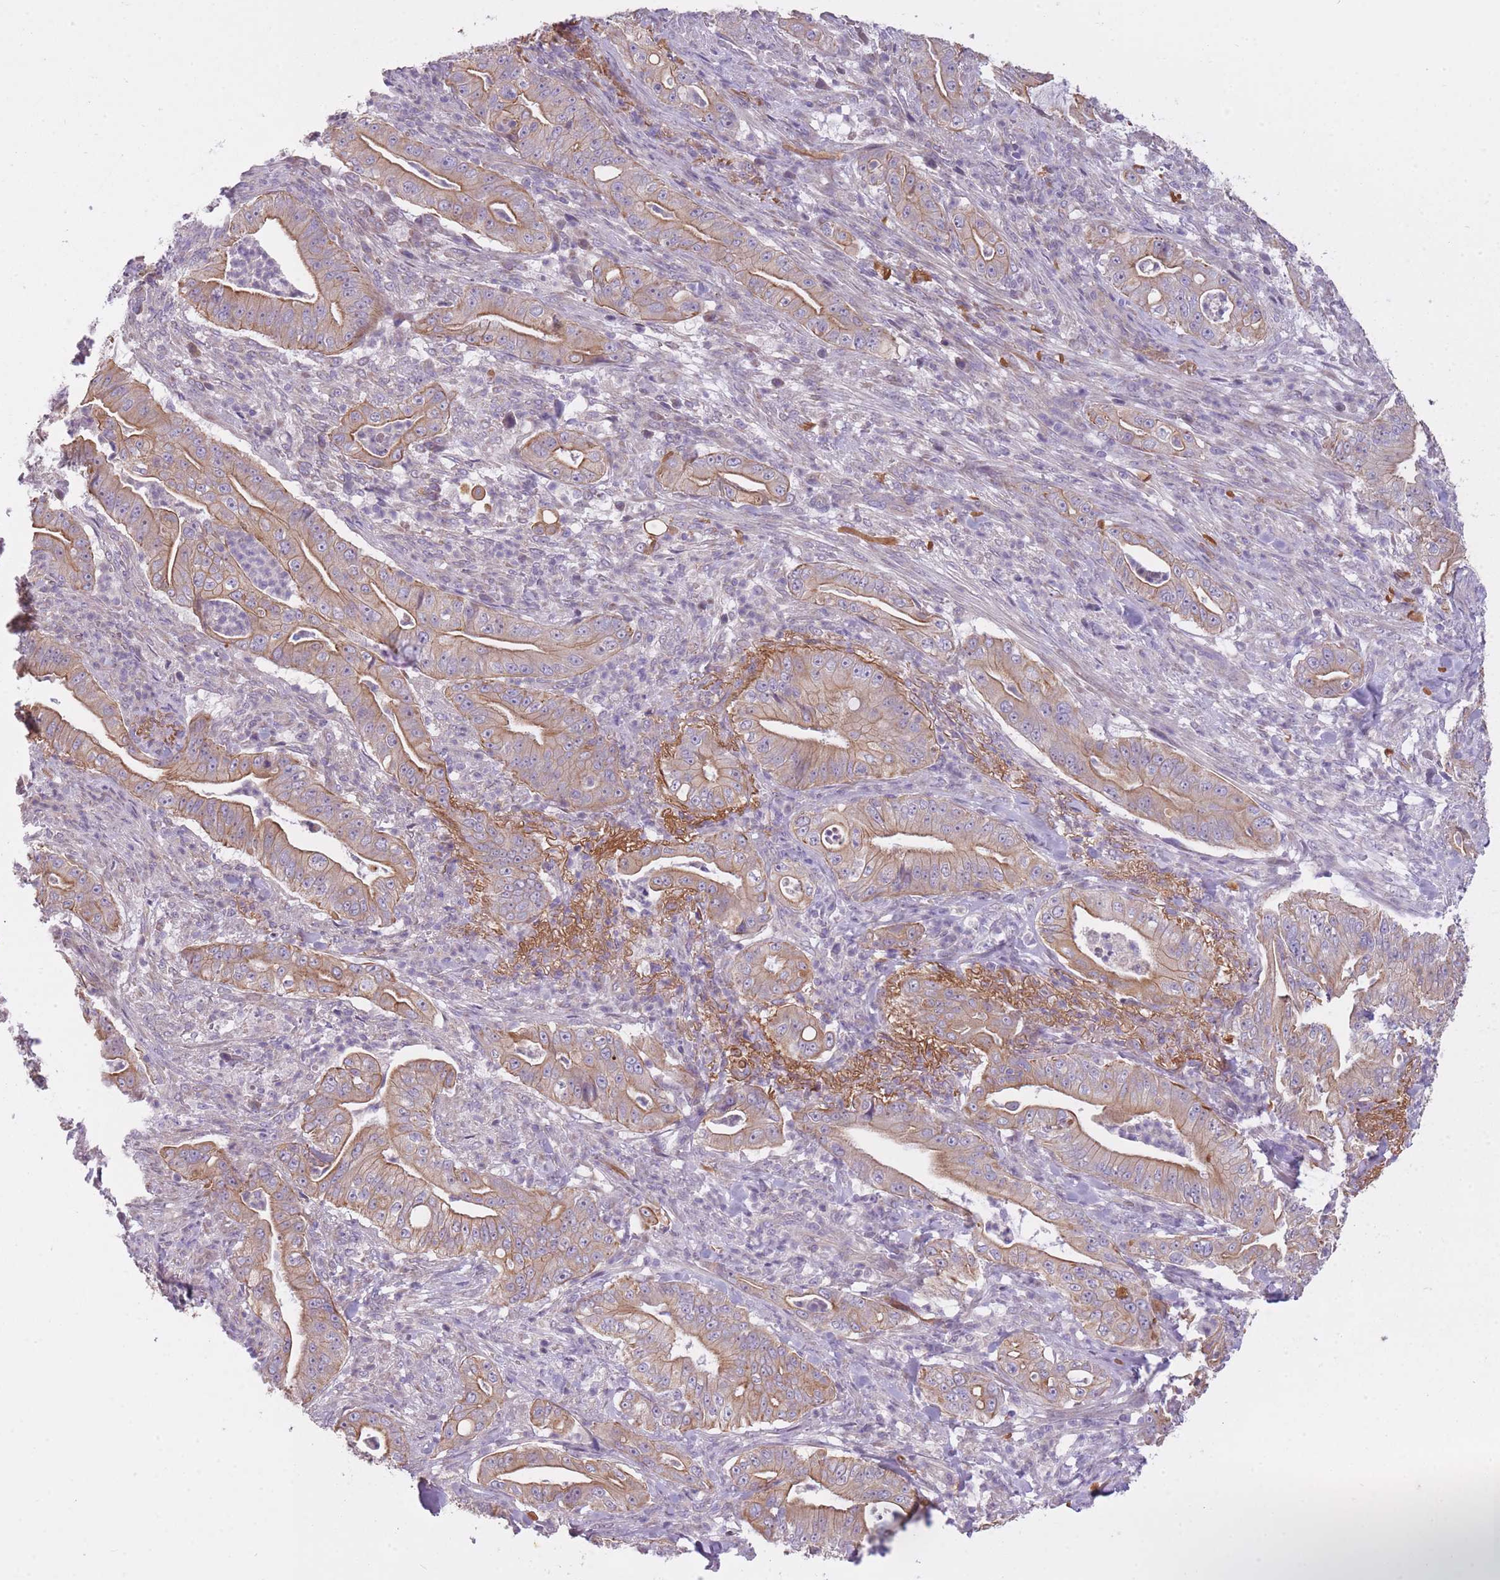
{"staining": {"intensity": "moderate", "quantity": "25%-75%", "location": "cytoplasmic/membranous"}, "tissue": "pancreatic cancer", "cell_type": "Tumor cells", "image_type": "cancer", "snomed": [{"axis": "morphology", "description": "Adenocarcinoma, NOS"}, {"axis": "topography", "description": "Pancreas"}], "caption": "The immunohistochemical stain shows moderate cytoplasmic/membranous positivity in tumor cells of pancreatic cancer tissue. (IHC, brightfield microscopy, high magnification).", "gene": "REV1", "patient": {"sex": "male", "age": 71}}